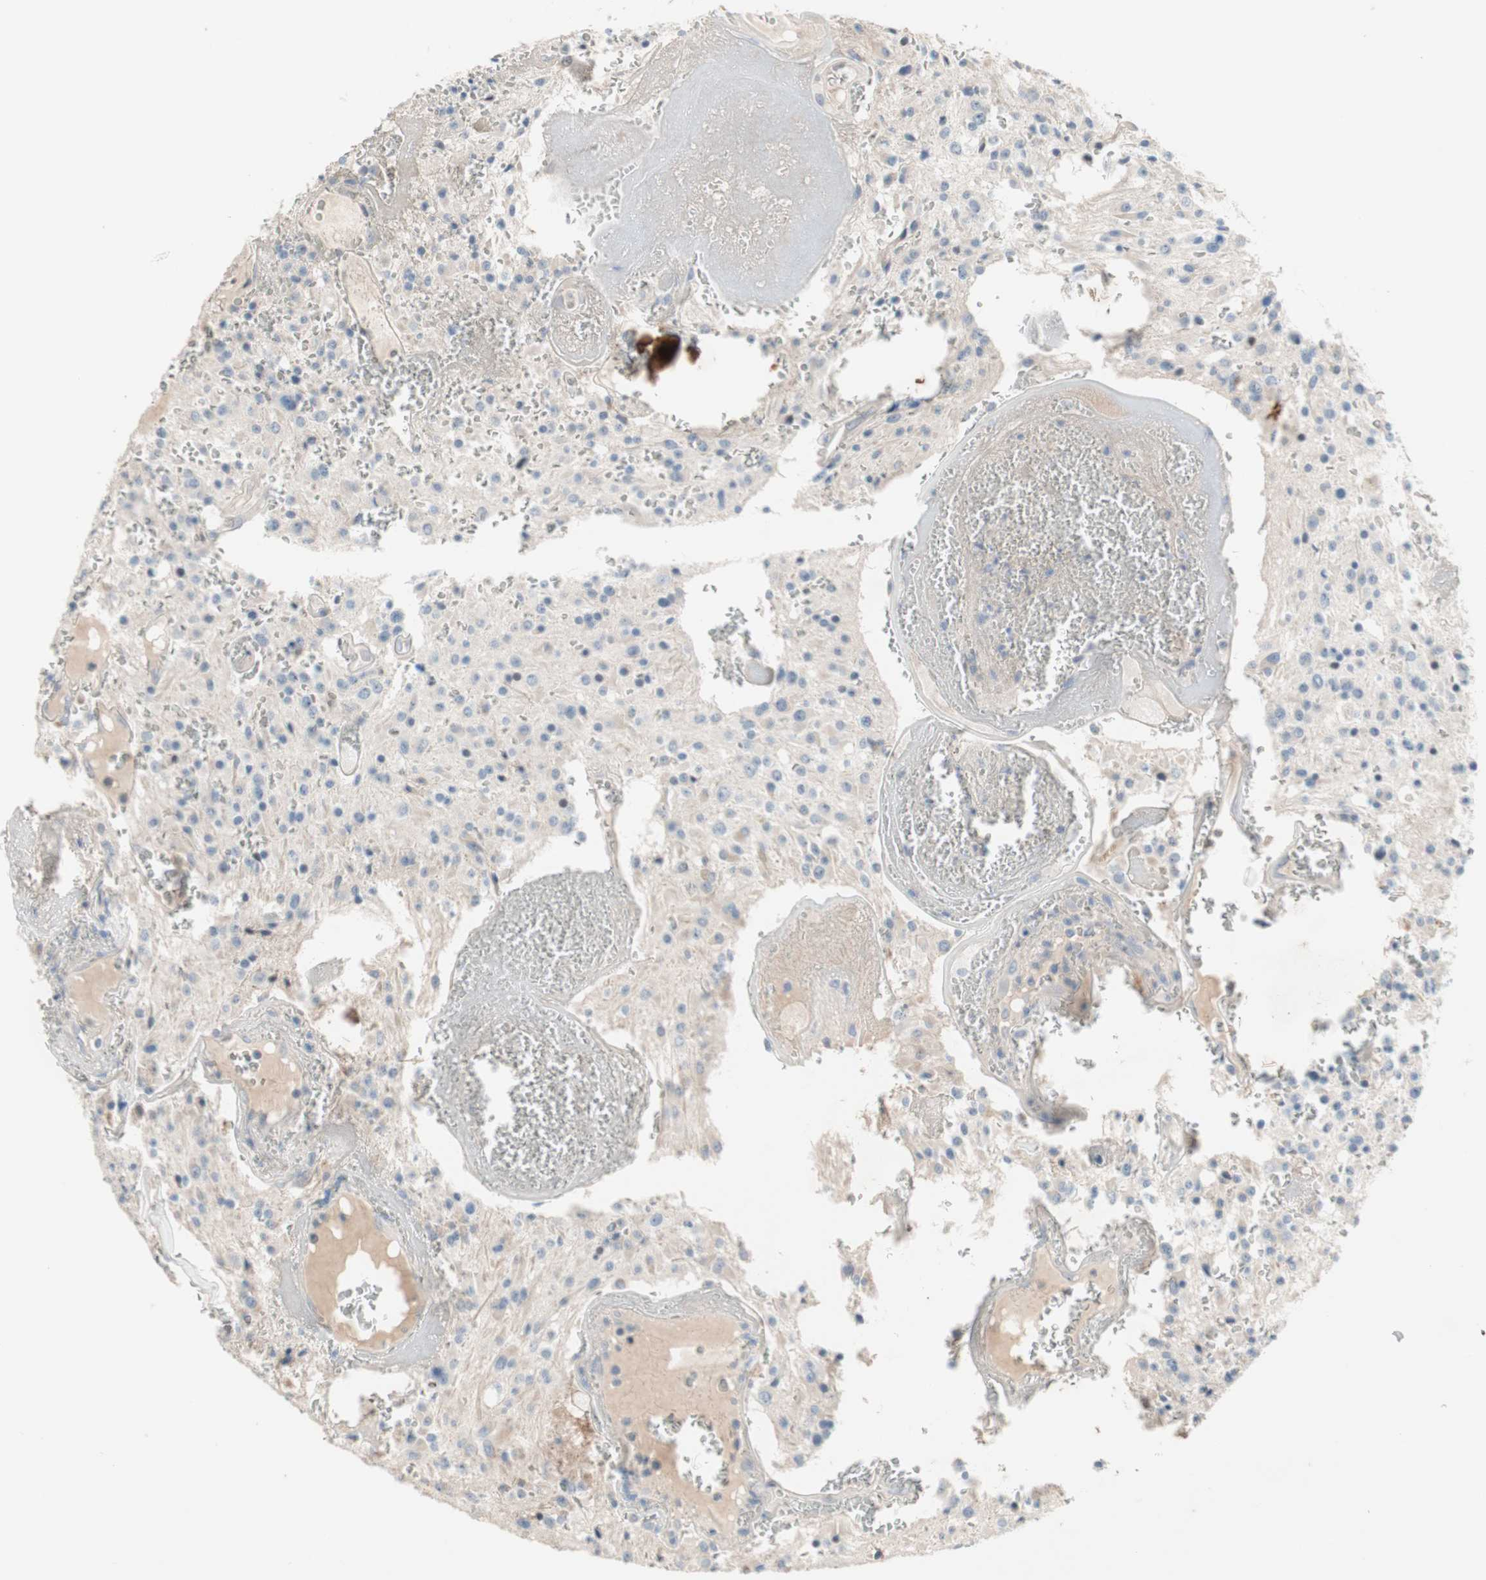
{"staining": {"intensity": "negative", "quantity": "none", "location": "none"}, "tissue": "glioma", "cell_type": "Tumor cells", "image_type": "cancer", "snomed": [{"axis": "morphology", "description": "Glioma, malignant, Low grade"}, {"axis": "topography", "description": "Brain"}], "caption": "This is a photomicrograph of IHC staining of glioma, which shows no positivity in tumor cells.", "gene": "PDZK1", "patient": {"sex": "male", "age": 58}}